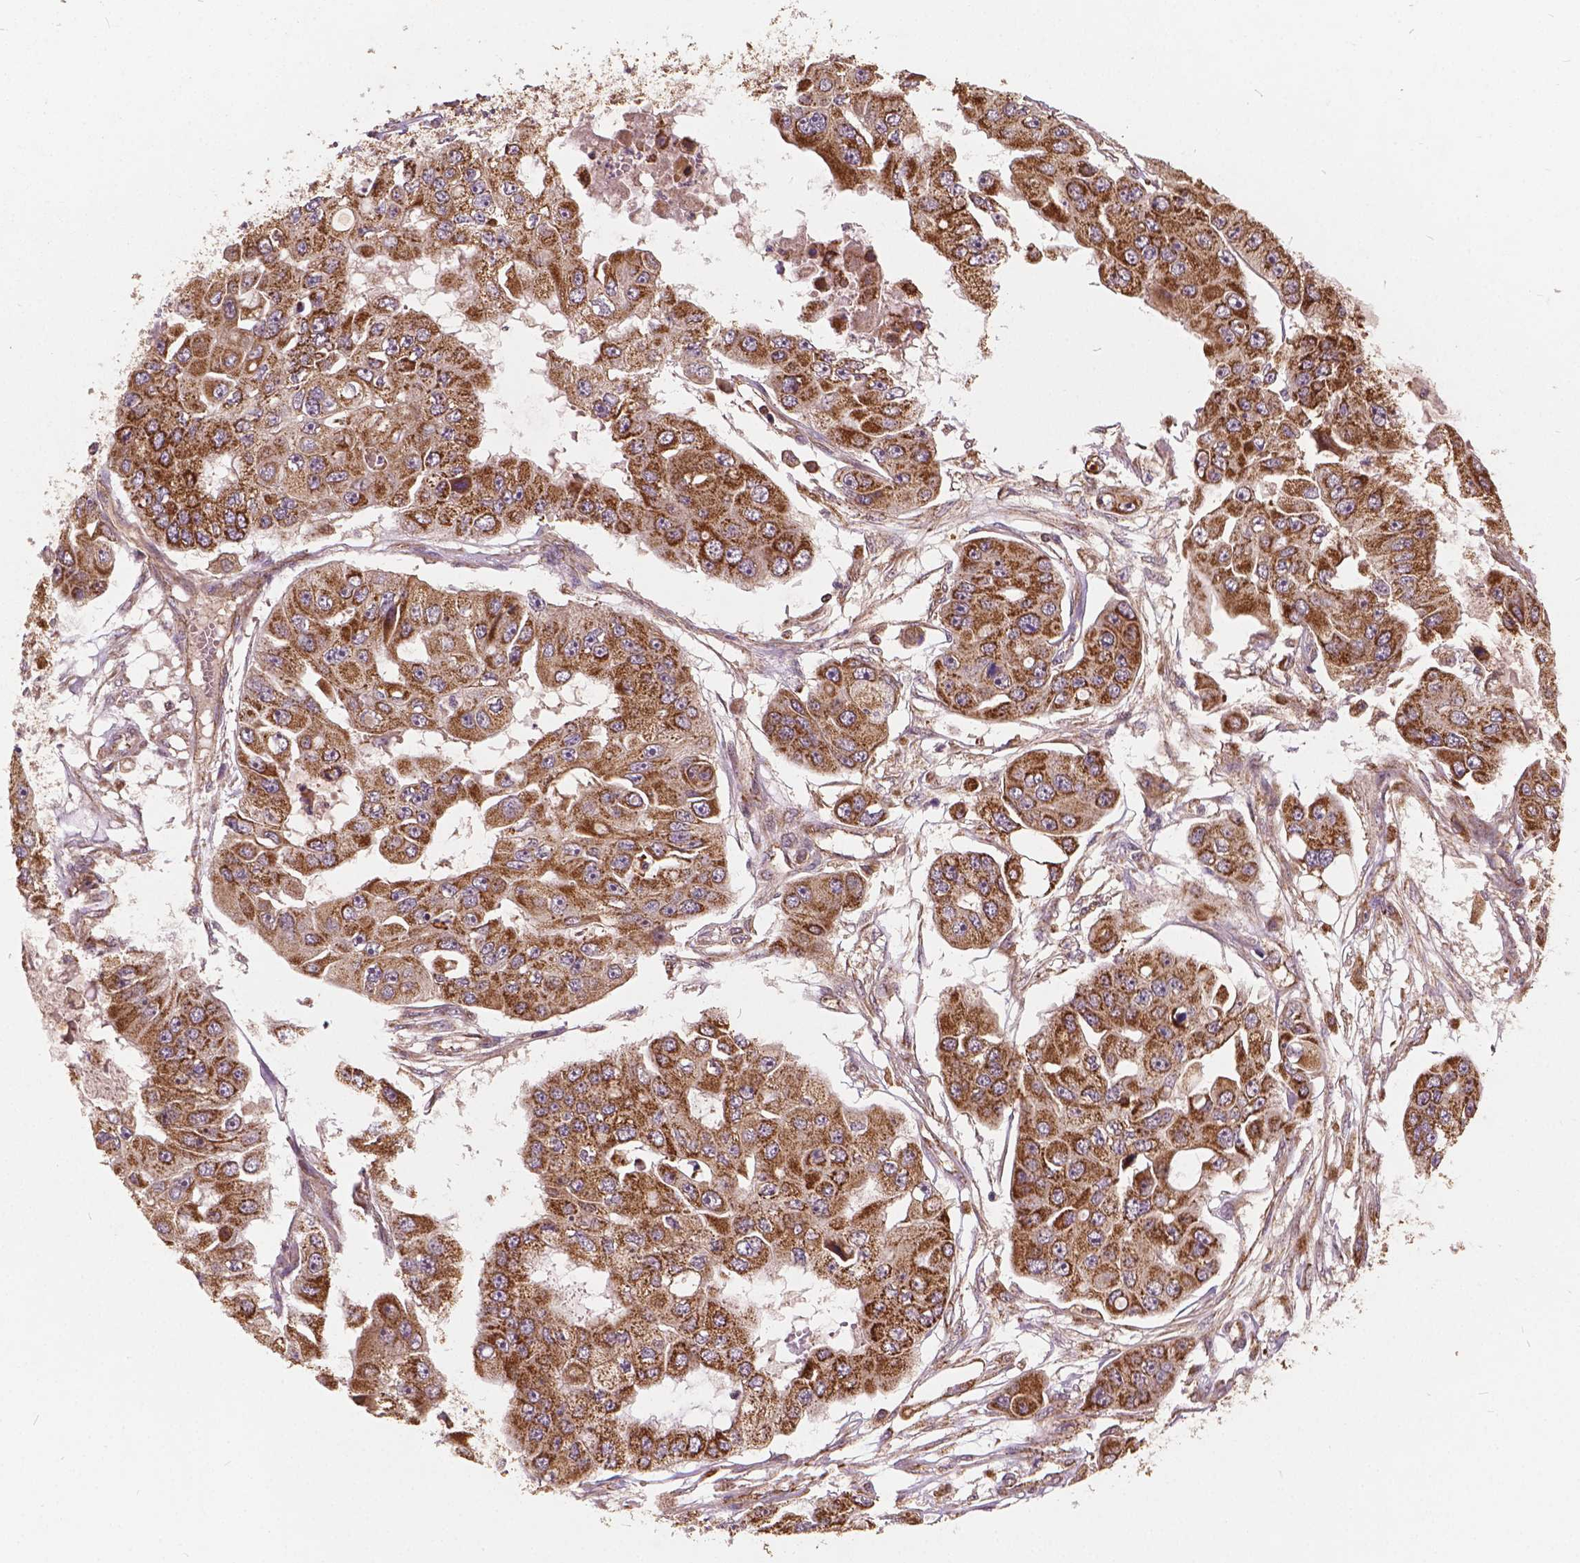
{"staining": {"intensity": "strong", "quantity": ">75%", "location": "cytoplasmic/membranous"}, "tissue": "ovarian cancer", "cell_type": "Tumor cells", "image_type": "cancer", "snomed": [{"axis": "morphology", "description": "Cystadenocarcinoma, serous, NOS"}, {"axis": "topography", "description": "Ovary"}], "caption": "Immunohistochemistry (IHC) of ovarian cancer (serous cystadenocarcinoma) demonstrates high levels of strong cytoplasmic/membranous positivity in about >75% of tumor cells. (IHC, brightfield microscopy, high magnification).", "gene": "UBXN2A", "patient": {"sex": "female", "age": 56}}